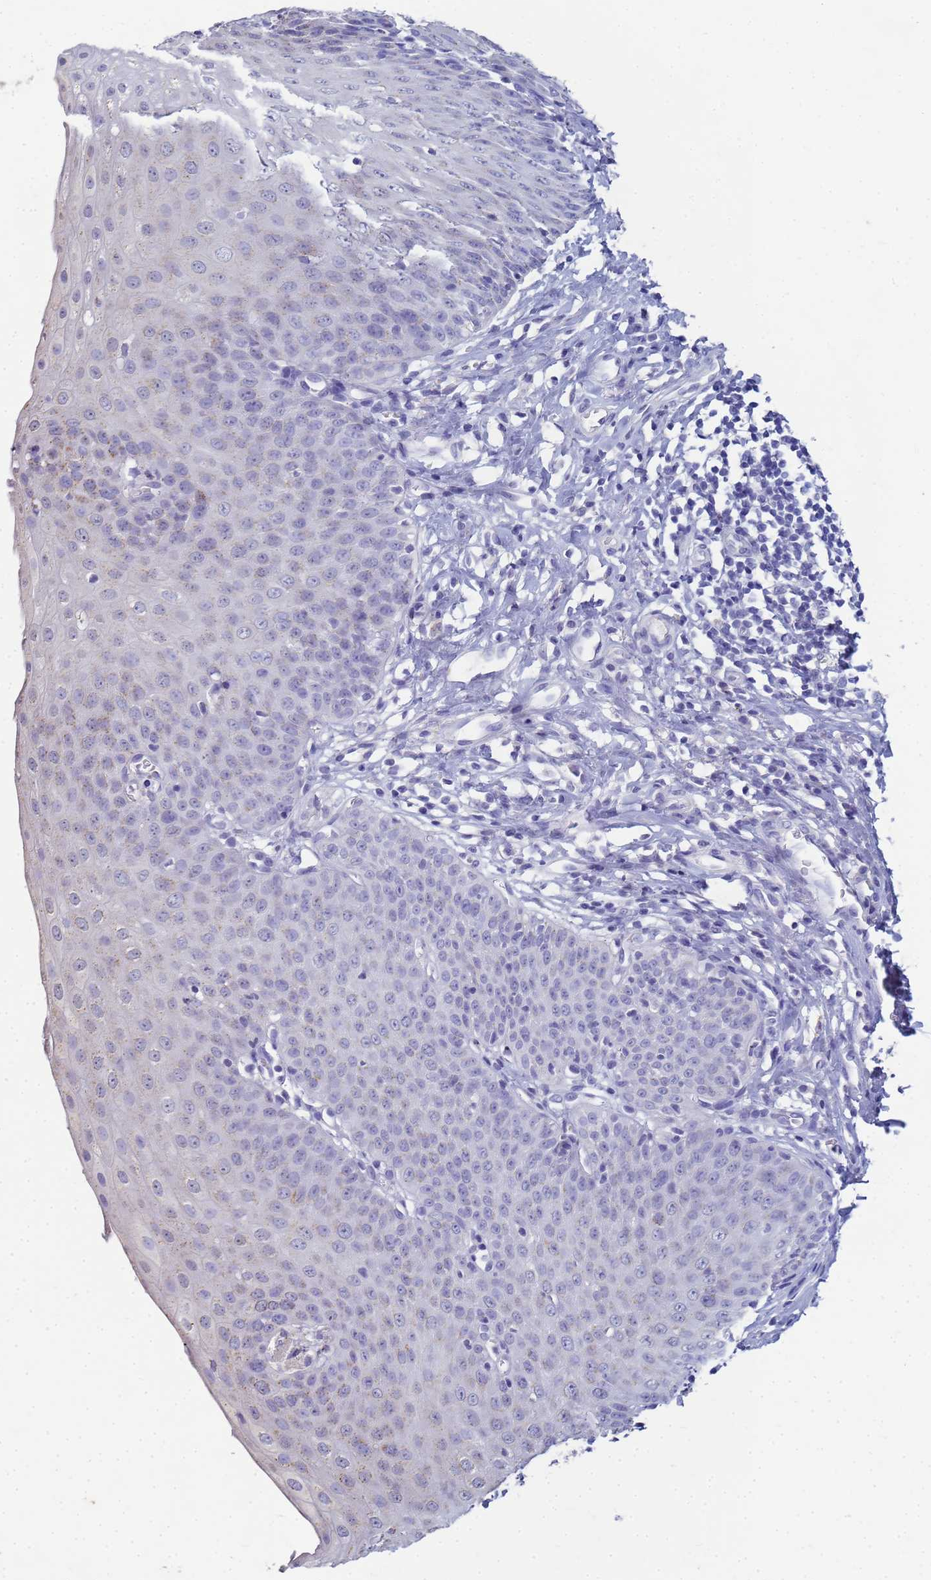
{"staining": {"intensity": "moderate", "quantity": "<25%", "location": "cytoplasmic/membranous"}, "tissue": "esophagus", "cell_type": "Squamous epithelial cells", "image_type": "normal", "snomed": [{"axis": "morphology", "description": "Normal tissue, NOS"}, {"axis": "topography", "description": "Esophagus"}], "caption": "An immunohistochemistry micrograph of unremarkable tissue is shown. Protein staining in brown labels moderate cytoplasmic/membranous positivity in esophagus within squamous epithelial cells.", "gene": "B3GNT8", "patient": {"sex": "male", "age": 71}}